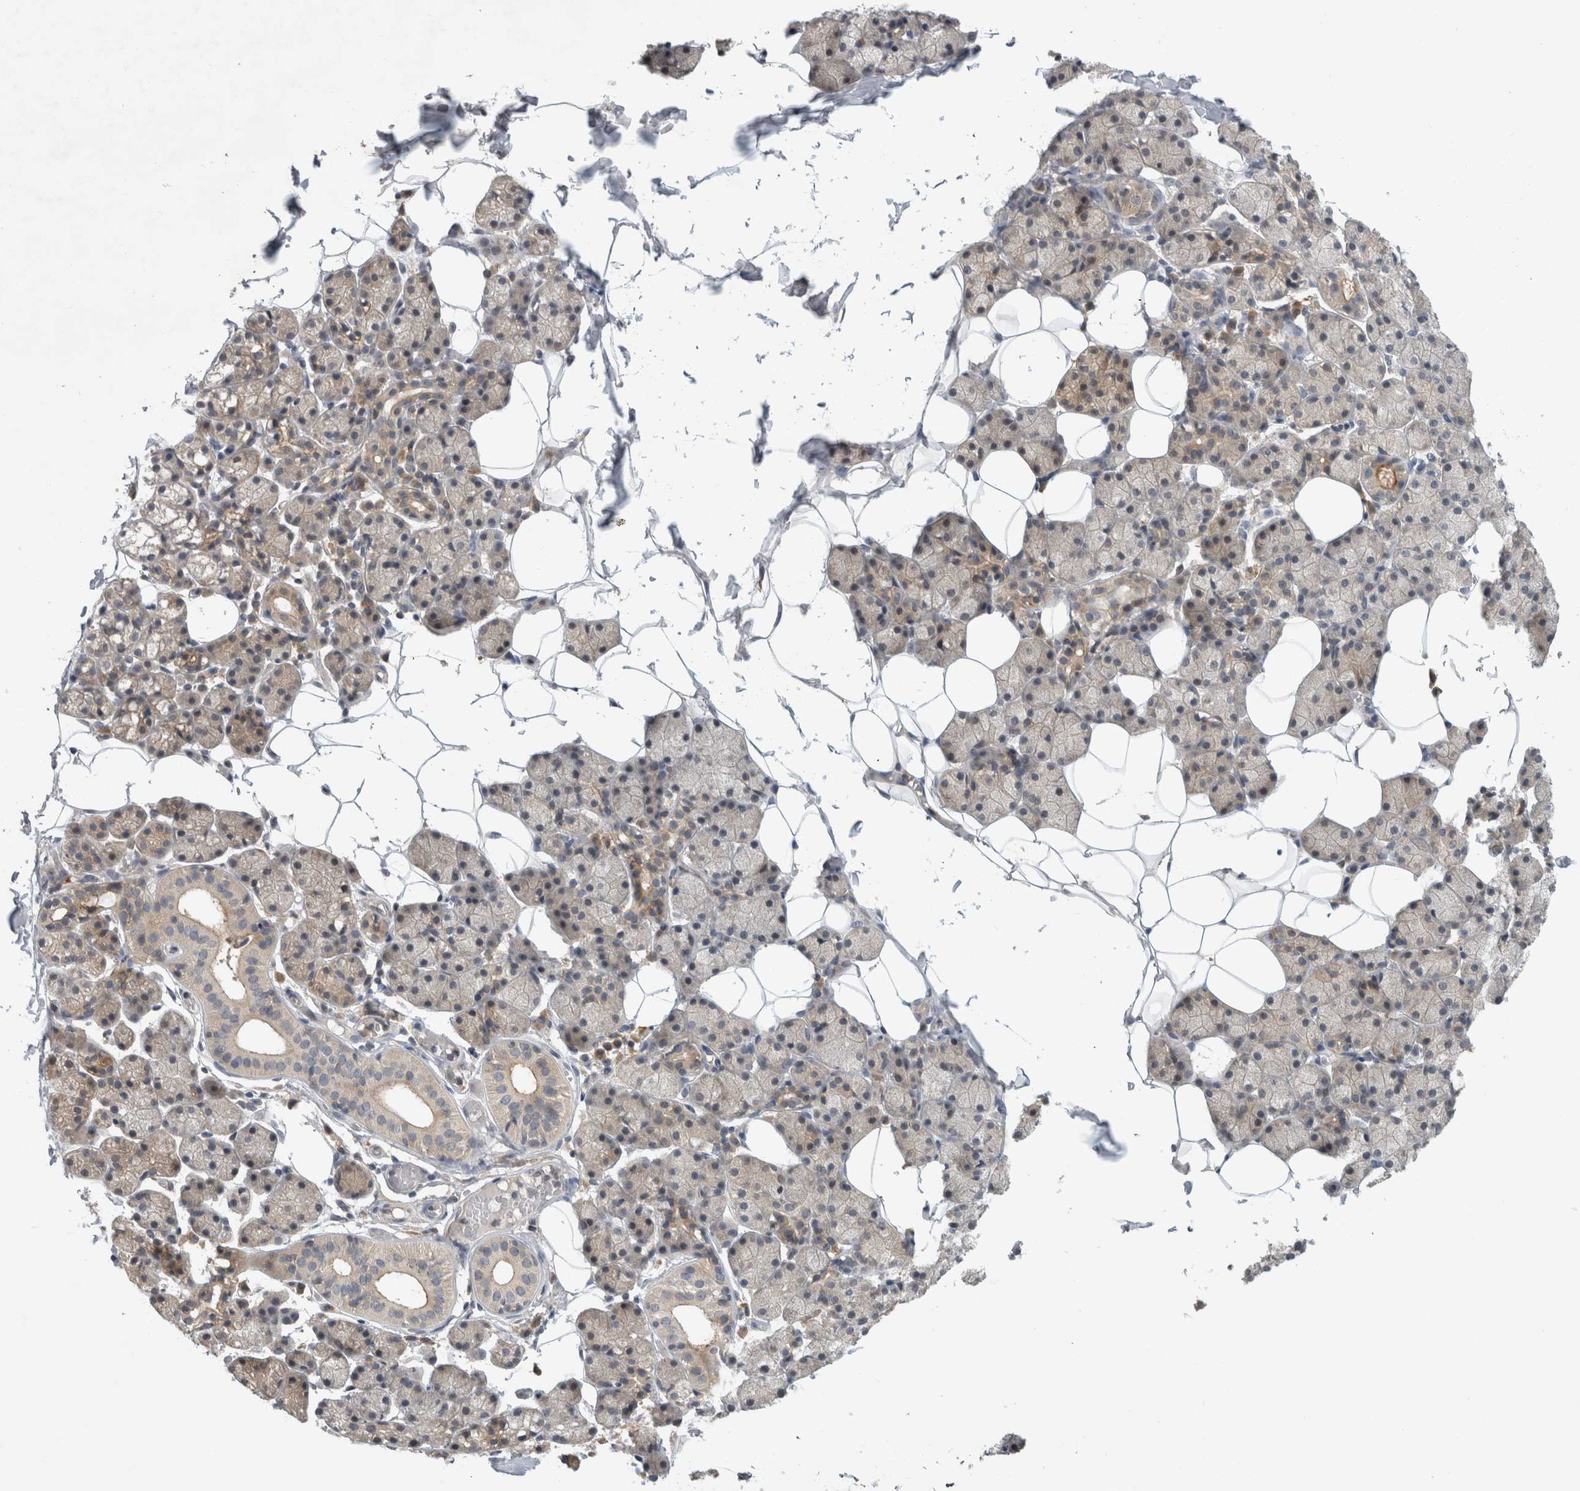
{"staining": {"intensity": "weak", "quantity": "<25%", "location": "cytoplasmic/membranous"}, "tissue": "salivary gland", "cell_type": "Glandular cells", "image_type": "normal", "snomed": [{"axis": "morphology", "description": "Normal tissue, NOS"}, {"axis": "topography", "description": "Salivary gland"}], "caption": "Salivary gland was stained to show a protein in brown. There is no significant expression in glandular cells. (DAB immunohistochemistry (IHC) visualized using brightfield microscopy, high magnification).", "gene": "AASDHPPT", "patient": {"sex": "female", "age": 33}}